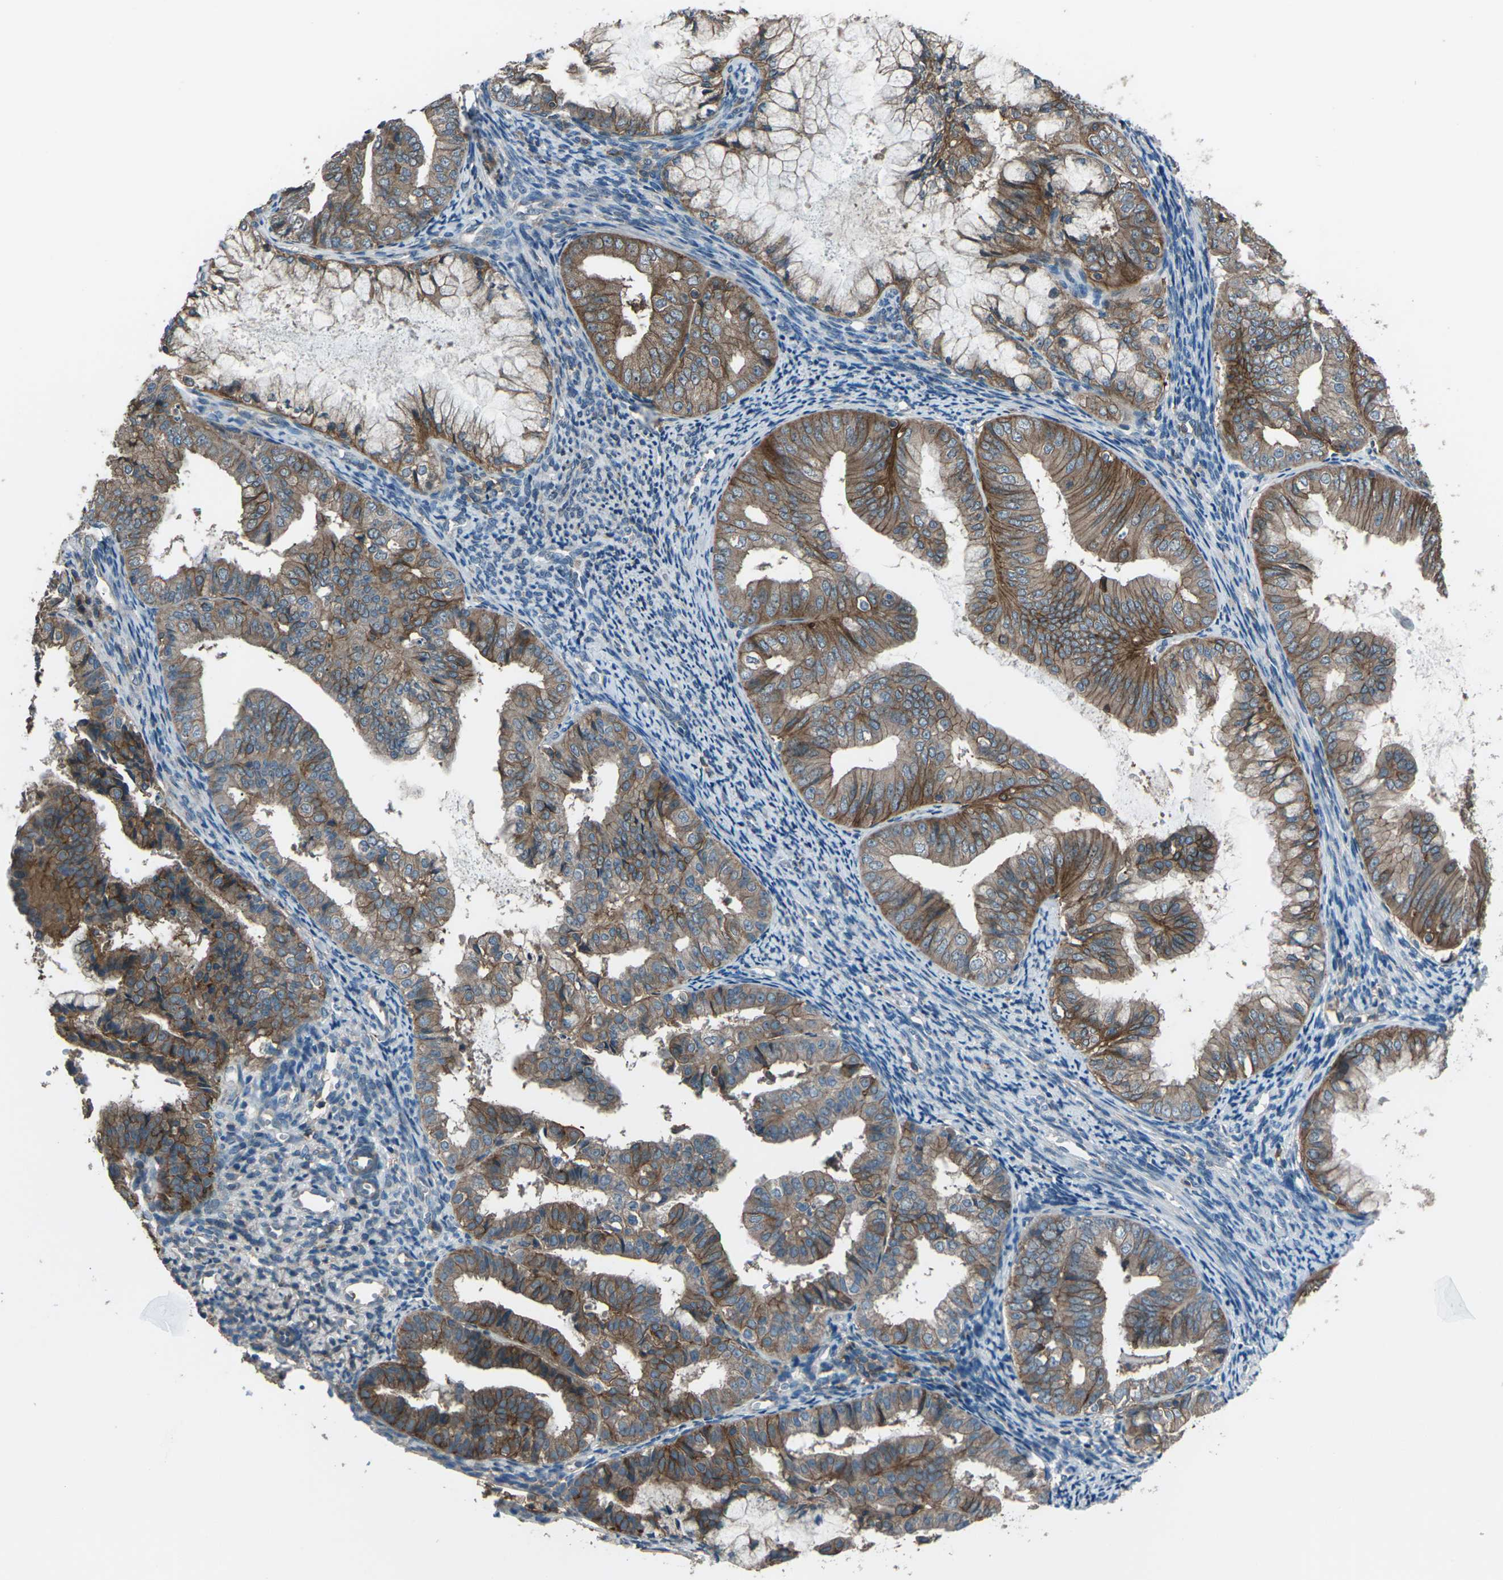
{"staining": {"intensity": "moderate", "quantity": ">75%", "location": "cytoplasmic/membranous"}, "tissue": "endometrial cancer", "cell_type": "Tumor cells", "image_type": "cancer", "snomed": [{"axis": "morphology", "description": "Adenocarcinoma, NOS"}, {"axis": "topography", "description": "Endometrium"}], "caption": "This is a photomicrograph of immunohistochemistry (IHC) staining of endometrial cancer (adenocarcinoma), which shows moderate expression in the cytoplasmic/membranous of tumor cells.", "gene": "CMTM4", "patient": {"sex": "female", "age": 63}}